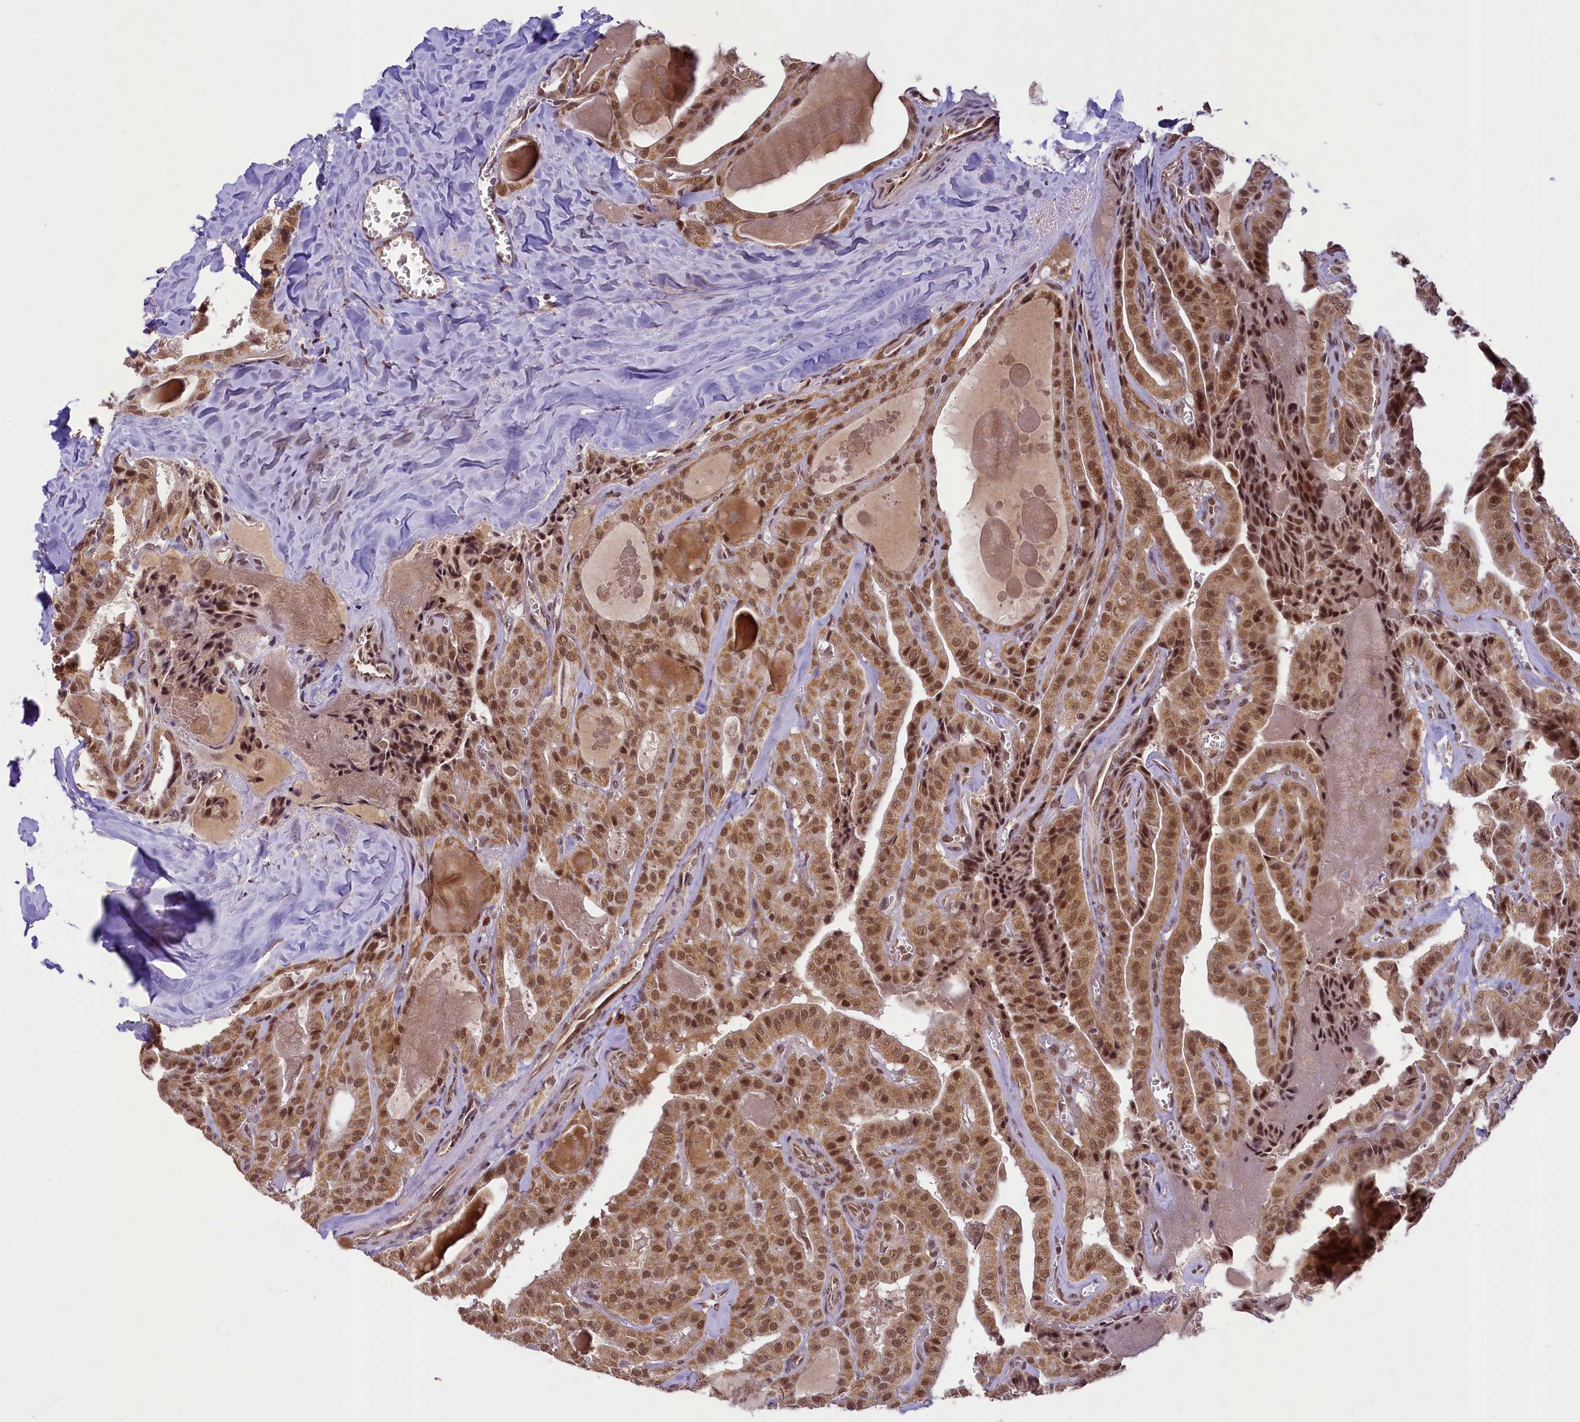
{"staining": {"intensity": "moderate", "quantity": ">75%", "location": "cytoplasmic/membranous,nuclear"}, "tissue": "thyroid cancer", "cell_type": "Tumor cells", "image_type": "cancer", "snomed": [{"axis": "morphology", "description": "Papillary adenocarcinoma, NOS"}, {"axis": "topography", "description": "Thyroid gland"}], "caption": "Thyroid cancer (papillary adenocarcinoma) stained for a protein exhibits moderate cytoplasmic/membranous and nuclear positivity in tumor cells.", "gene": "PAF1", "patient": {"sex": "male", "age": 52}}